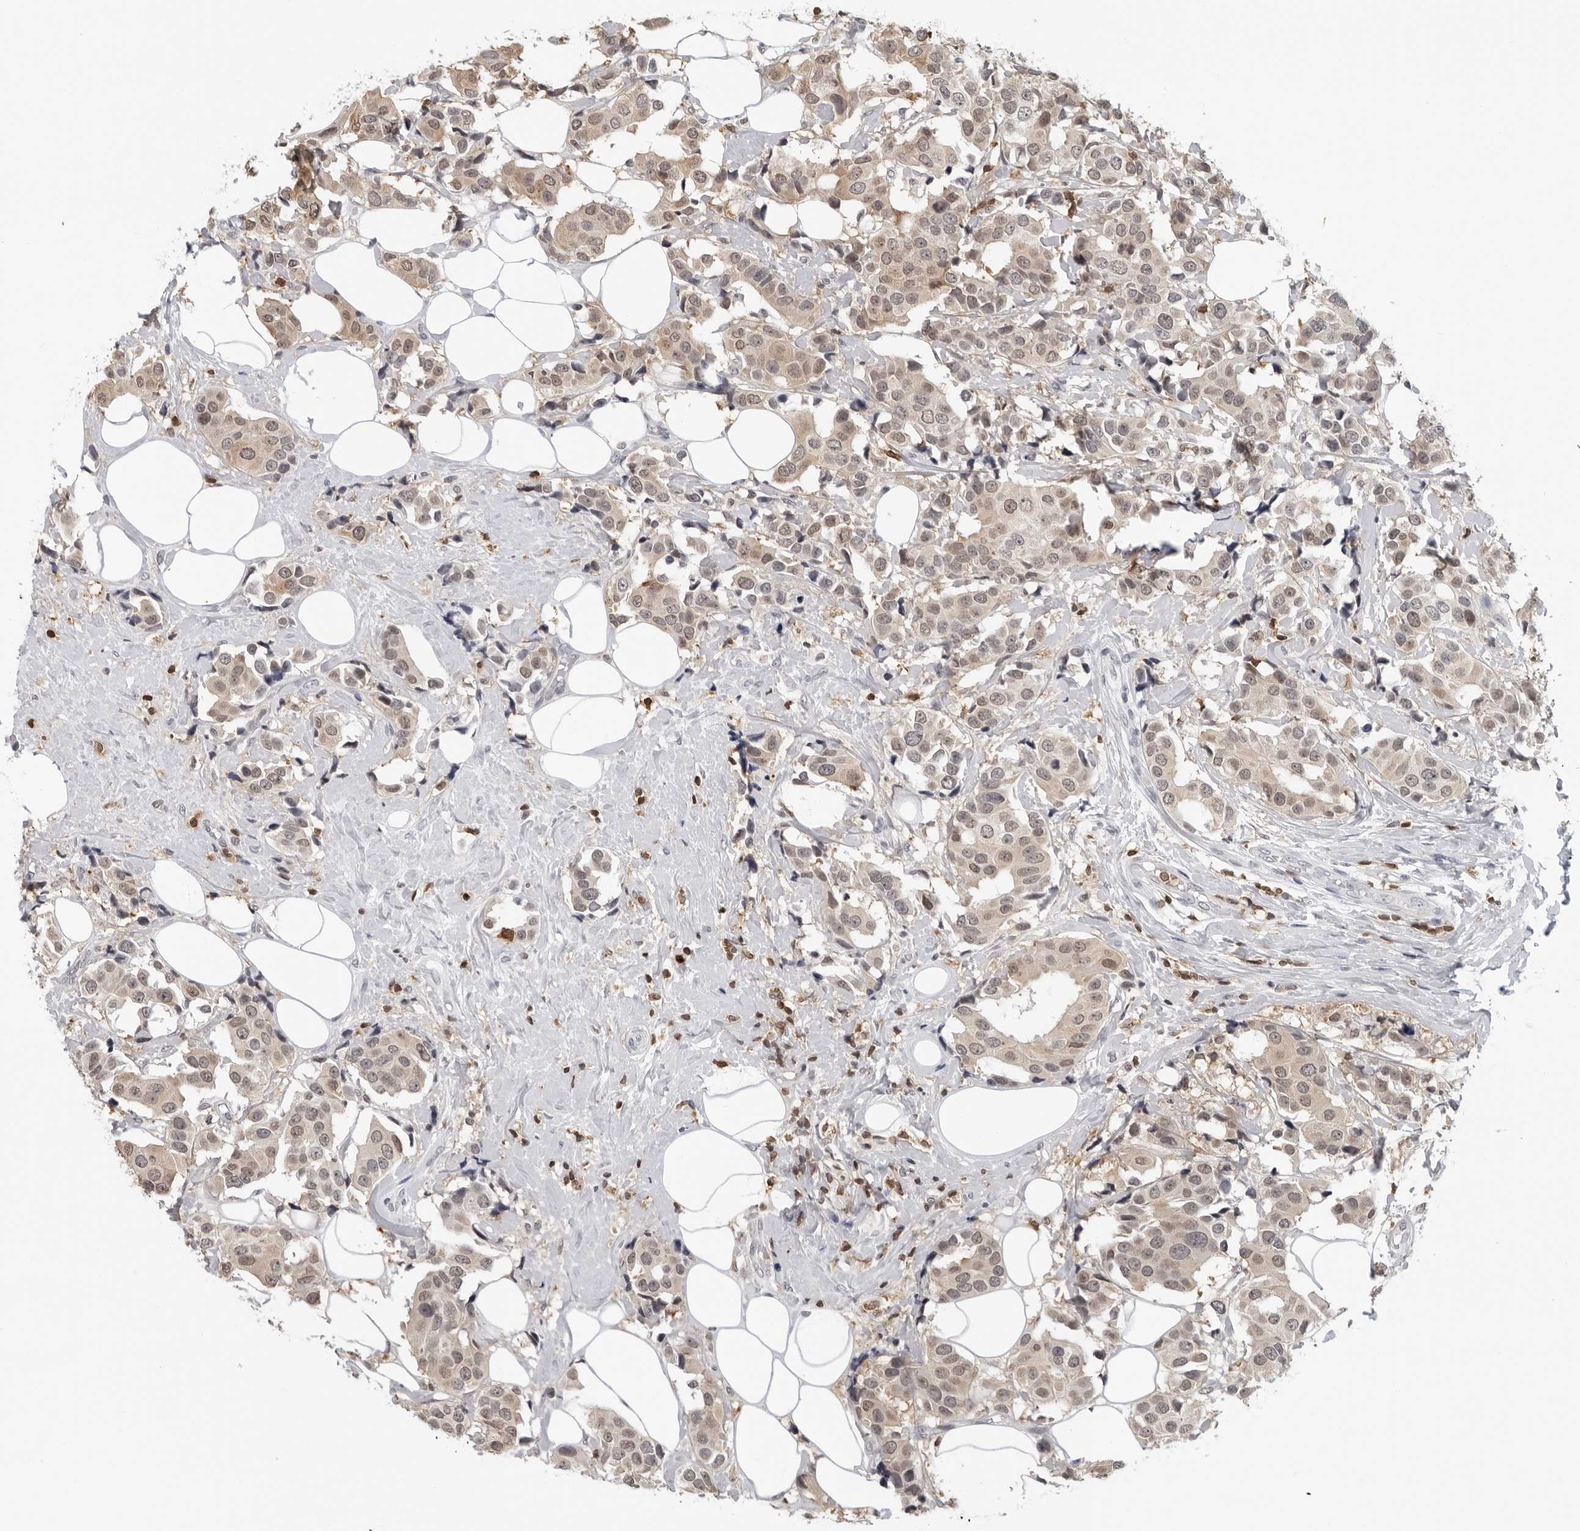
{"staining": {"intensity": "weak", "quantity": ">75%", "location": "cytoplasmic/membranous,nuclear"}, "tissue": "breast cancer", "cell_type": "Tumor cells", "image_type": "cancer", "snomed": [{"axis": "morphology", "description": "Normal tissue, NOS"}, {"axis": "morphology", "description": "Duct carcinoma"}, {"axis": "topography", "description": "Breast"}], "caption": "Protein expression analysis of human breast cancer (invasive ductal carcinoma) reveals weak cytoplasmic/membranous and nuclear positivity in about >75% of tumor cells.", "gene": "HSPH1", "patient": {"sex": "female", "age": 39}}